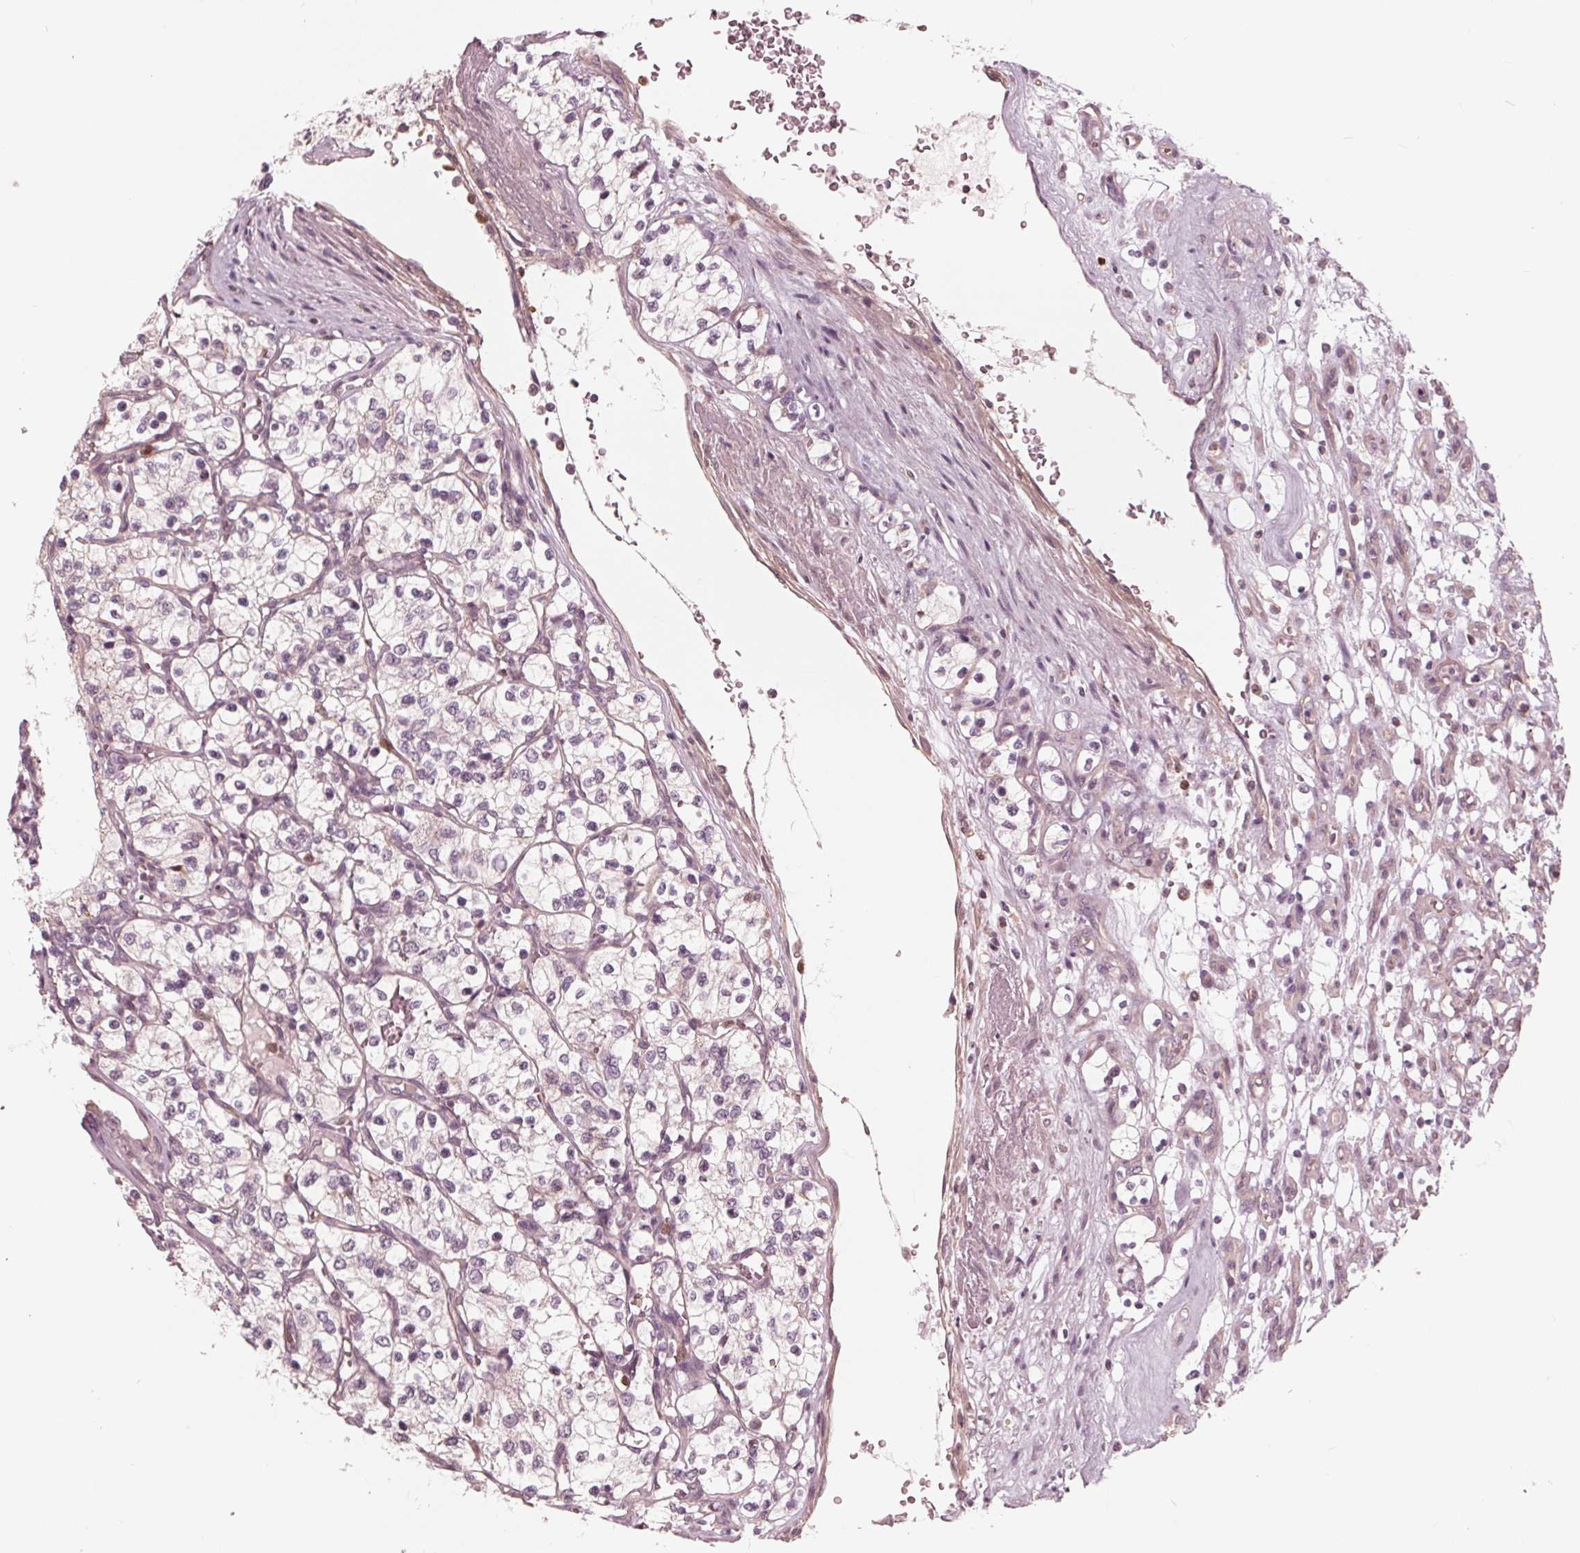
{"staining": {"intensity": "negative", "quantity": "none", "location": "none"}, "tissue": "renal cancer", "cell_type": "Tumor cells", "image_type": "cancer", "snomed": [{"axis": "morphology", "description": "Adenocarcinoma, NOS"}, {"axis": "topography", "description": "Kidney"}], "caption": "The immunohistochemistry micrograph has no significant expression in tumor cells of renal adenocarcinoma tissue.", "gene": "ING3", "patient": {"sex": "female", "age": 69}}